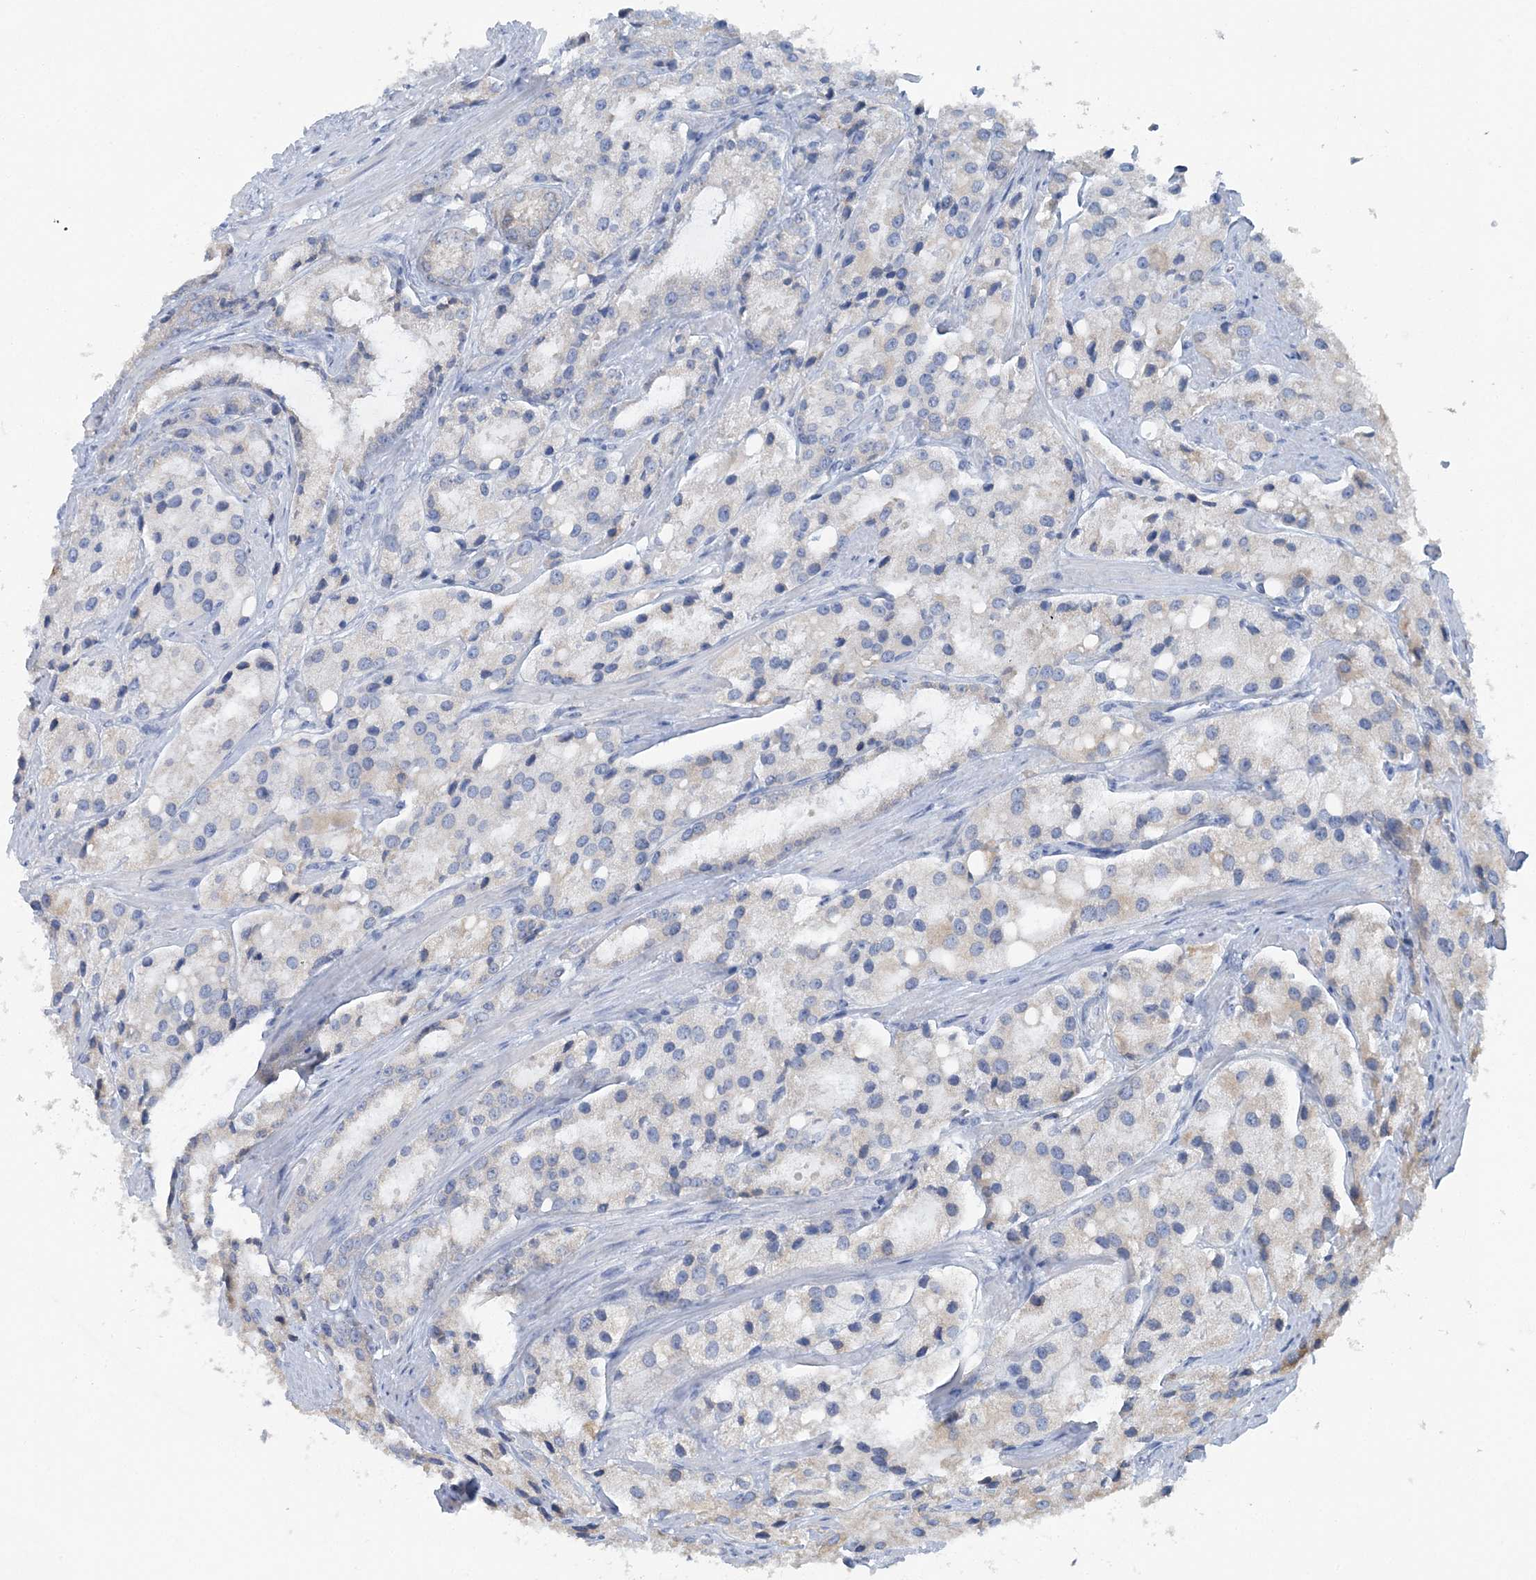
{"staining": {"intensity": "negative", "quantity": "none", "location": "none"}, "tissue": "prostate cancer", "cell_type": "Tumor cells", "image_type": "cancer", "snomed": [{"axis": "morphology", "description": "Adenocarcinoma, High grade"}, {"axis": "topography", "description": "Prostate"}], "caption": "Protein analysis of prostate high-grade adenocarcinoma demonstrates no significant staining in tumor cells. (Brightfield microscopy of DAB immunohistochemistry at high magnification).", "gene": "TBC1D5", "patient": {"sex": "male", "age": 66}}